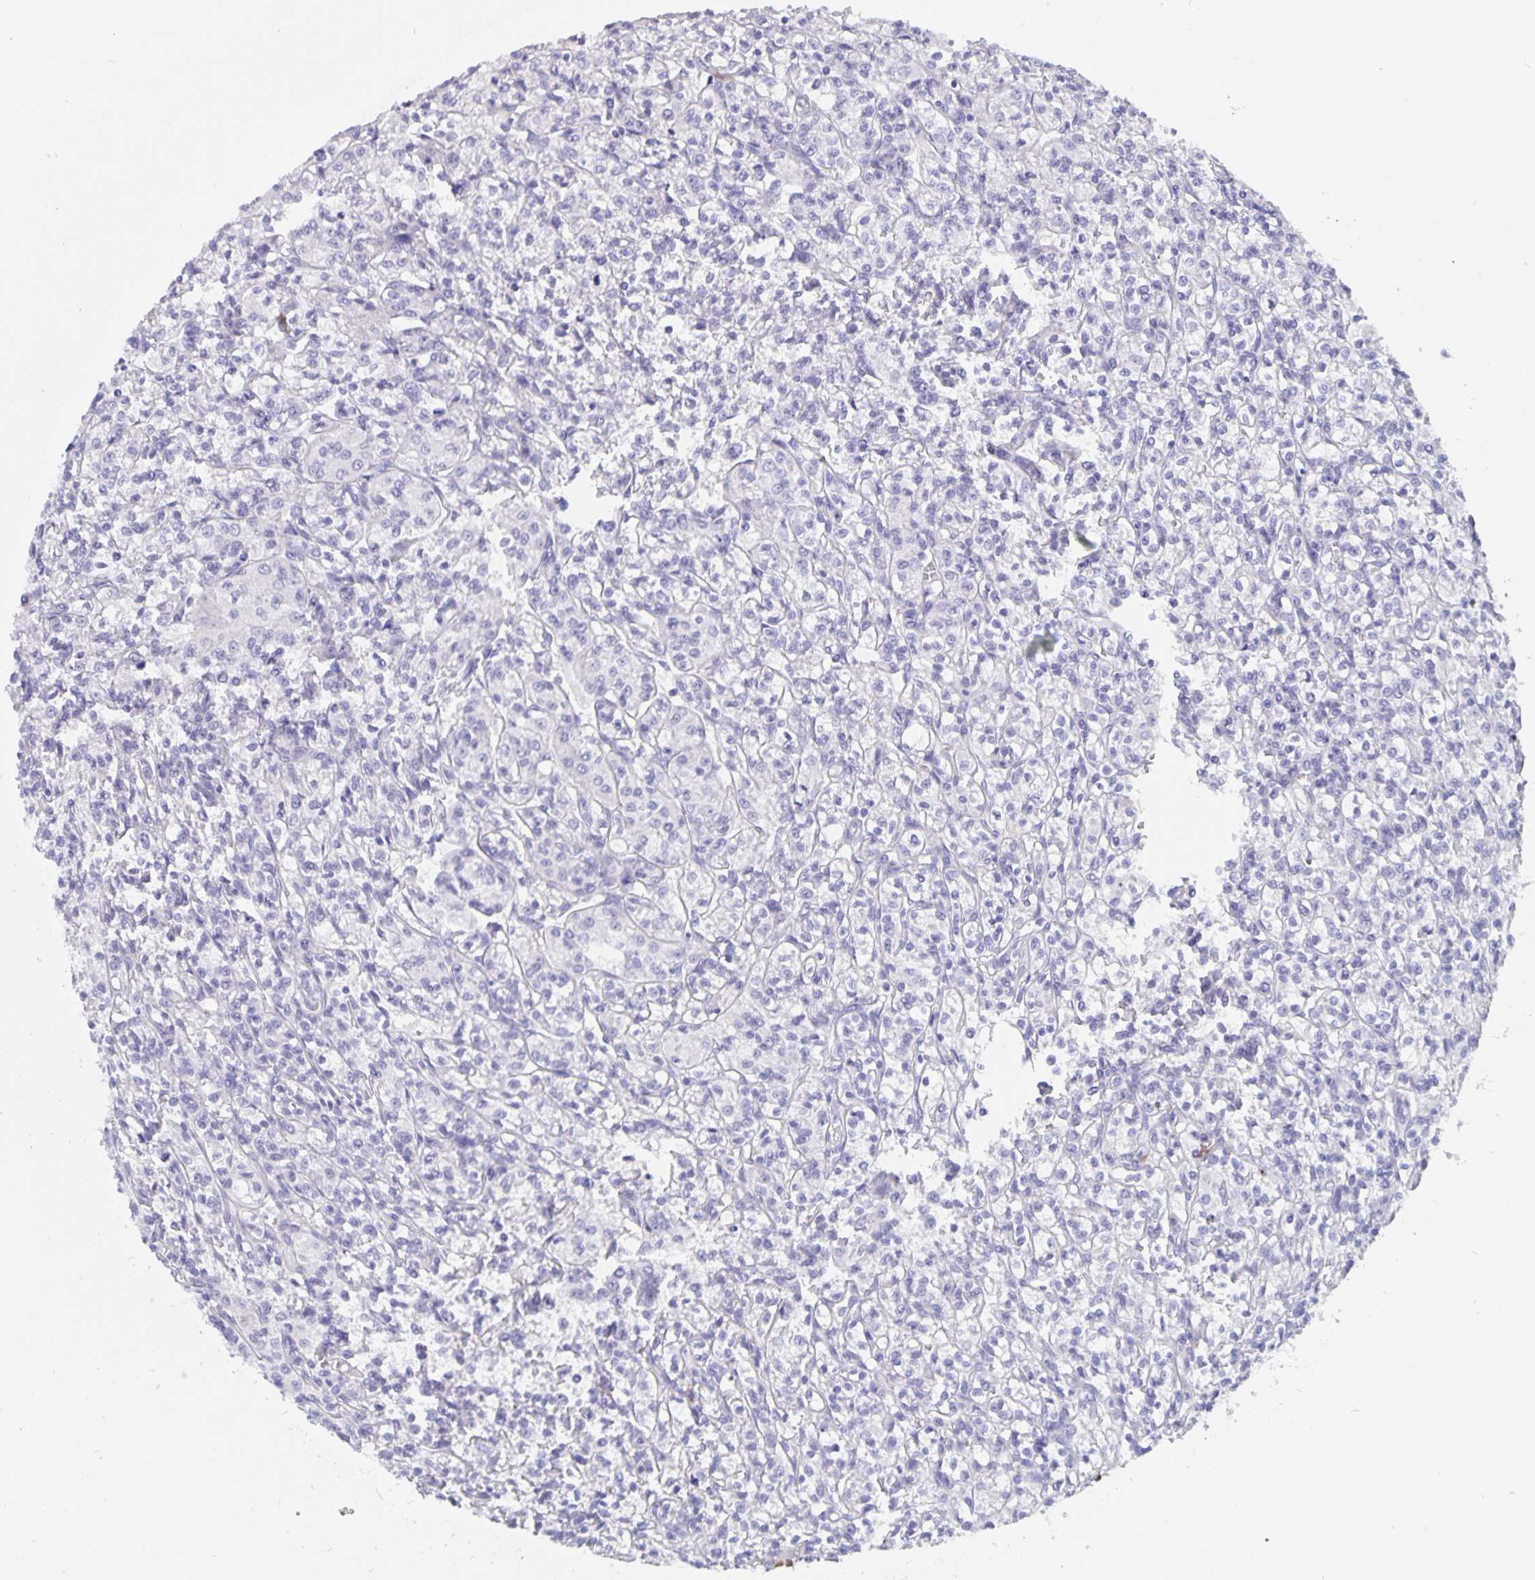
{"staining": {"intensity": "negative", "quantity": "none", "location": "none"}, "tissue": "renal cancer", "cell_type": "Tumor cells", "image_type": "cancer", "snomed": [{"axis": "morphology", "description": "Adenocarcinoma, NOS"}, {"axis": "topography", "description": "Kidney"}], "caption": "DAB immunohistochemical staining of human adenocarcinoma (renal) exhibits no significant staining in tumor cells.", "gene": "ERMN", "patient": {"sex": "male", "age": 36}}